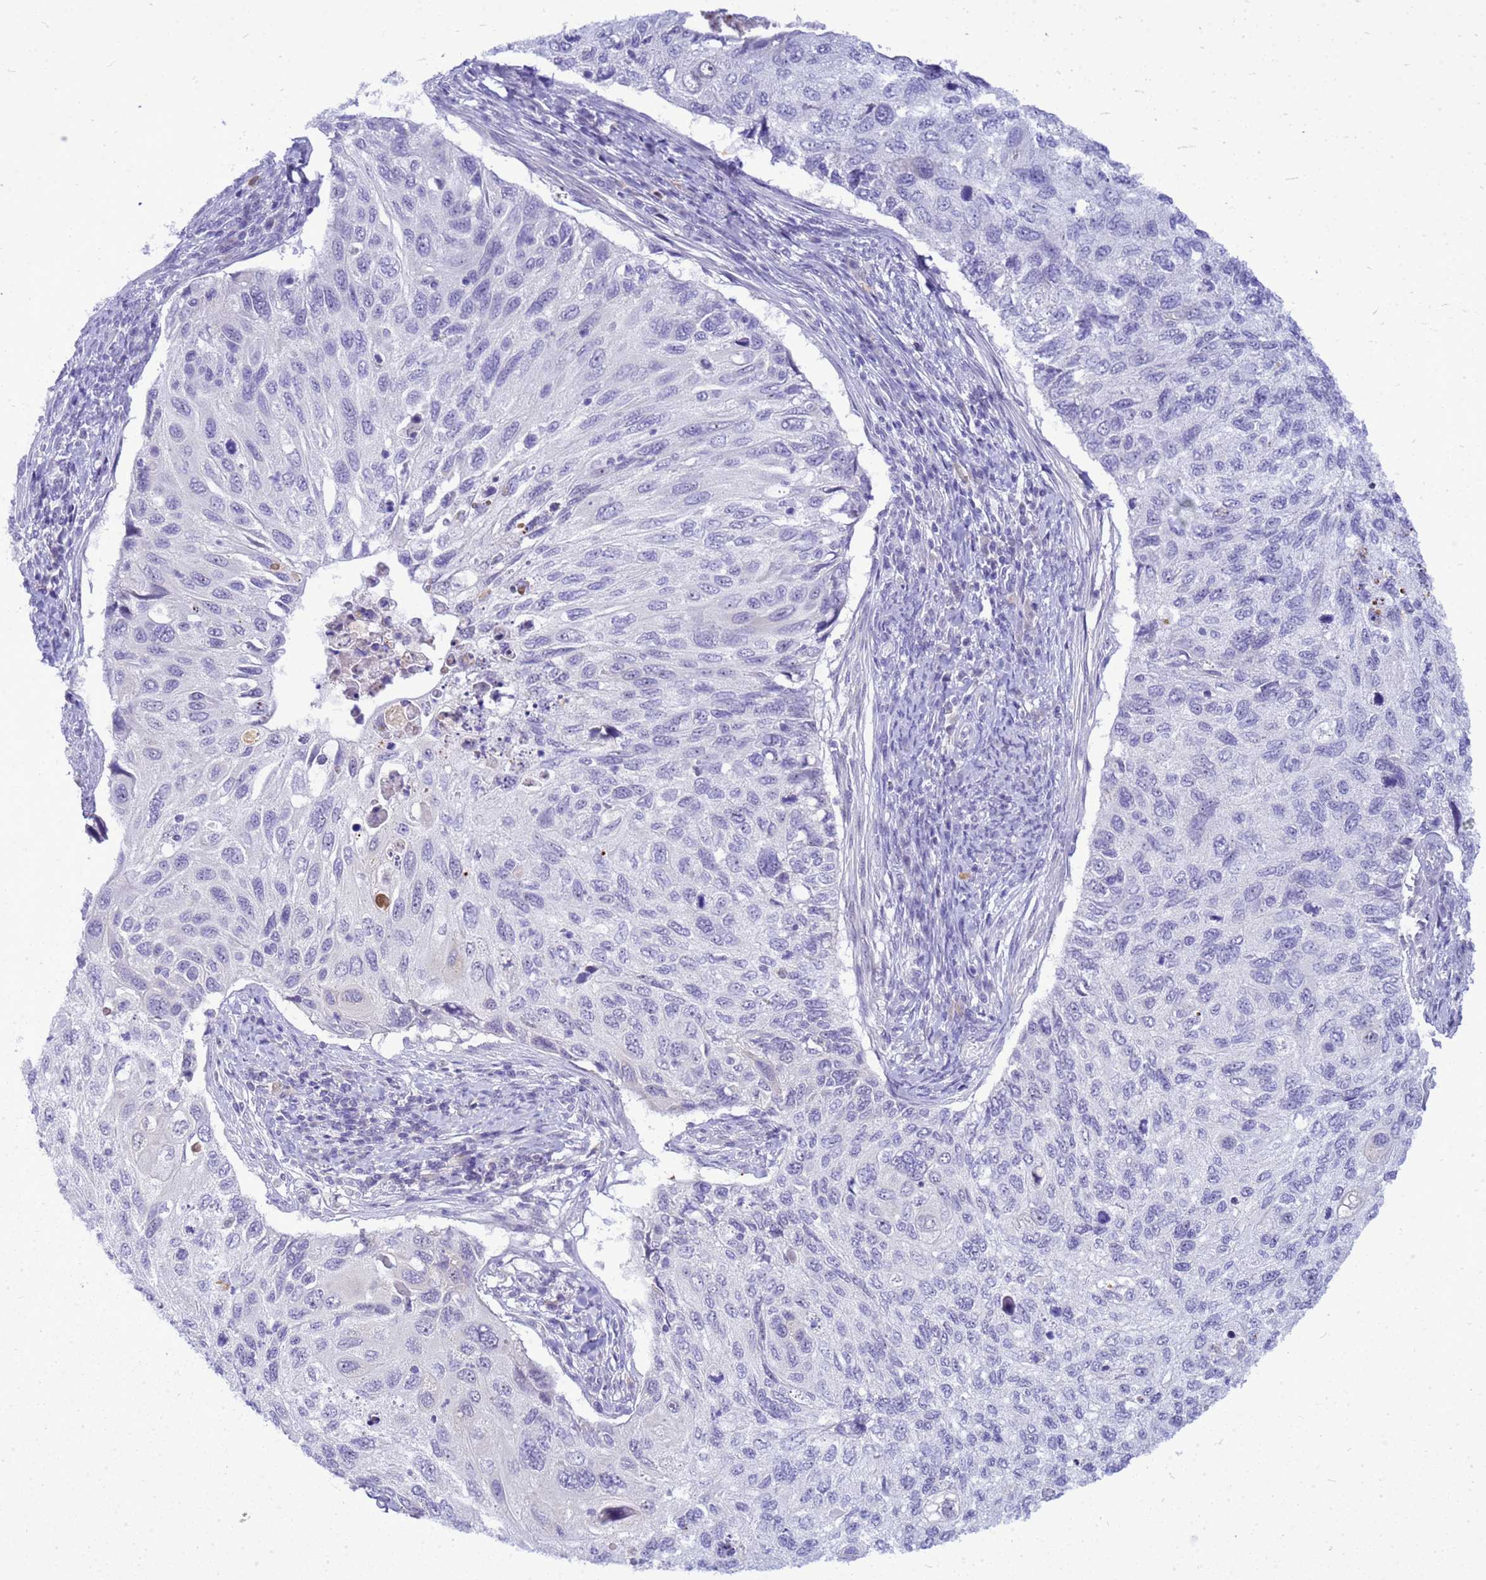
{"staining": {"intensity": "negative", "quantity": "none", "location": "none"}, "tissue": "cervical cancer", "cell_type": "Tumor cells", "image_type": "cancer", "snomed": [{"axis": "morphology", "description": "Squamous cell carcinoma, NOS"}, {"axis": "topography", "description": "Cervix"}], "caption": "Tumor cells show no significant protein expression in cervical squamous cell carcinoma.", "gene": "DMRTC2", "patient": {"sex": "female", "age": 70}}